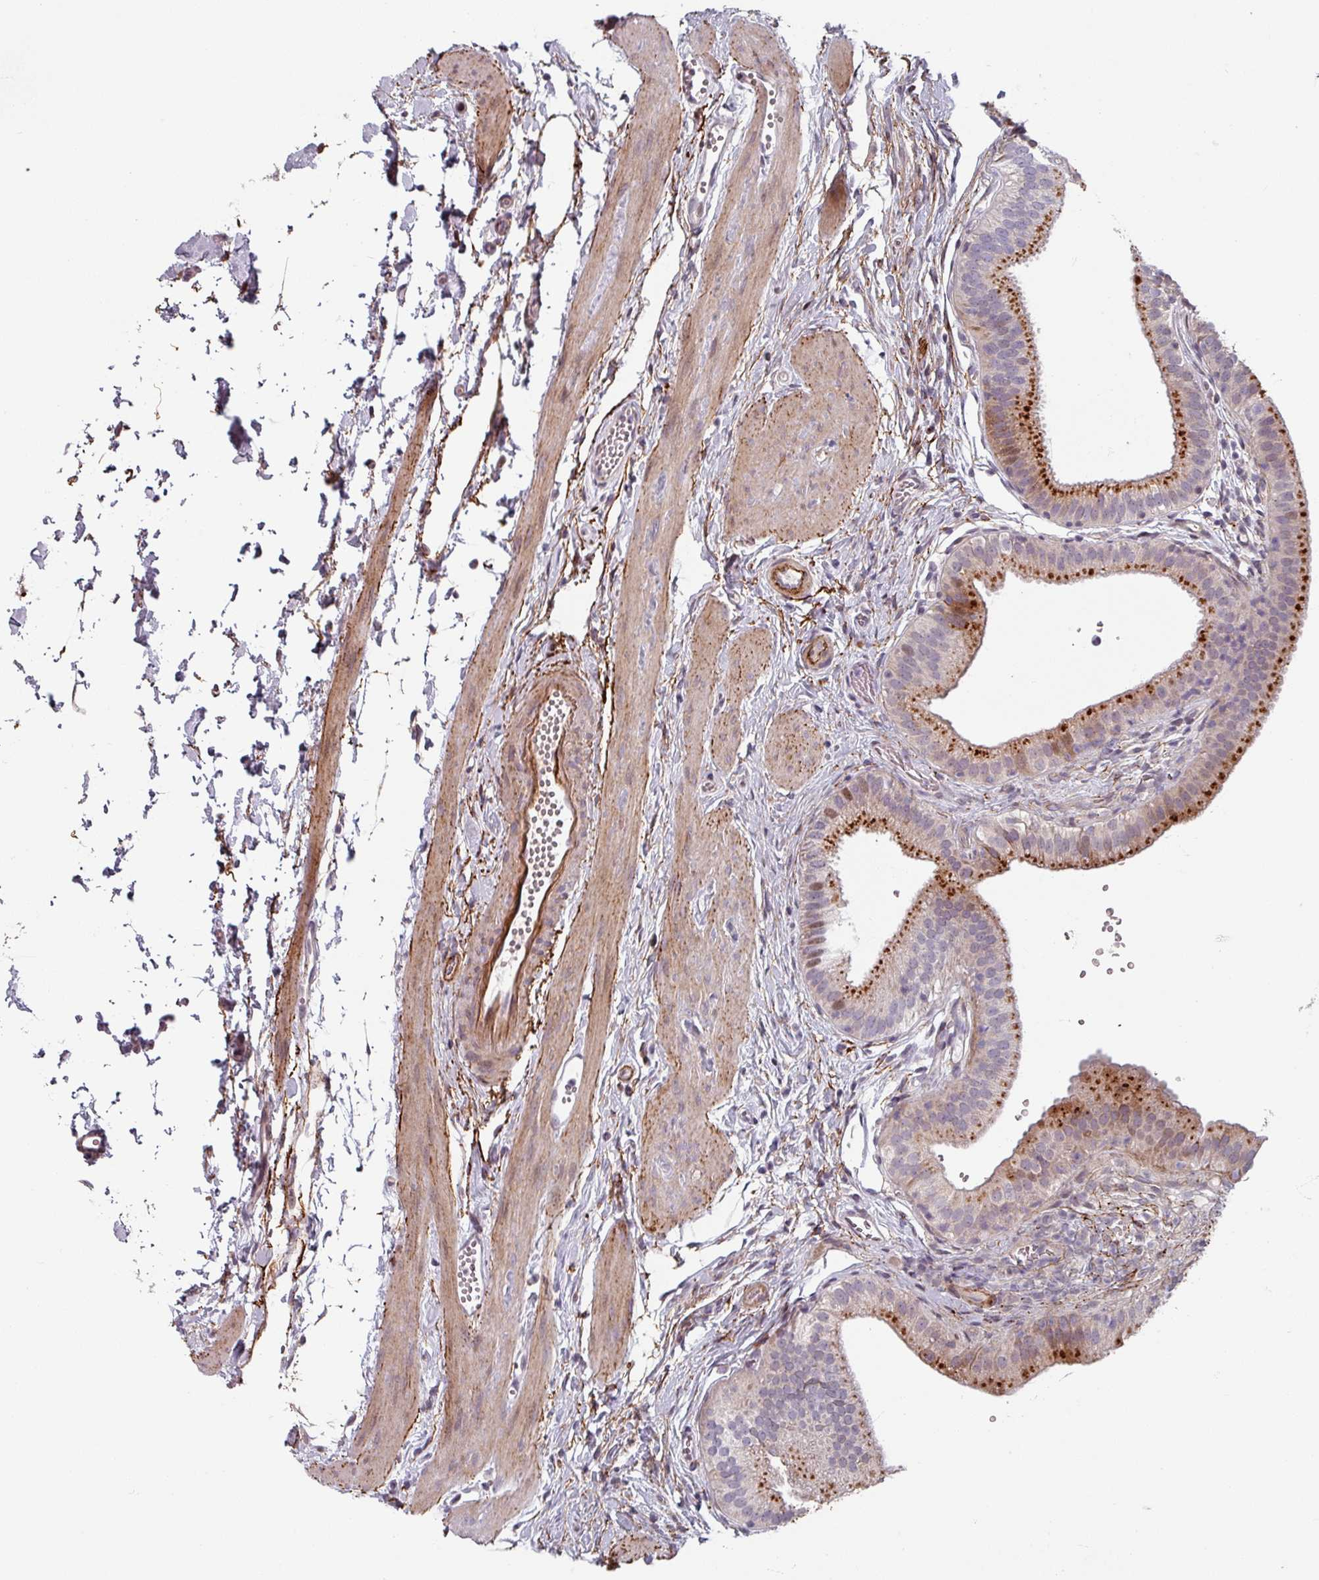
{"staining": {"intensity": "strong", "quantity": "25%-75%", "location": "cytoplasmic/membranous"}, "tissue": "gallbladder", "cell_type": "Glandular cells", "image_type": "normal", "snomed": [{"axis": "morphology", "description": "Normal tissue, NOS"}, {"axis": "topography", "description": "Gallbladder"}], "caption": "This photomicrograph displays normal gallbladder stained with immunohistochemistry (IHC) to label a protein in brown. The cytoplasmic/membranous of glandular cells show strong positivity for the protein. Nuclei are counter-stained blue.", "gene": "CYB5RL", "patient": {"sex": "female", "age": 54}}